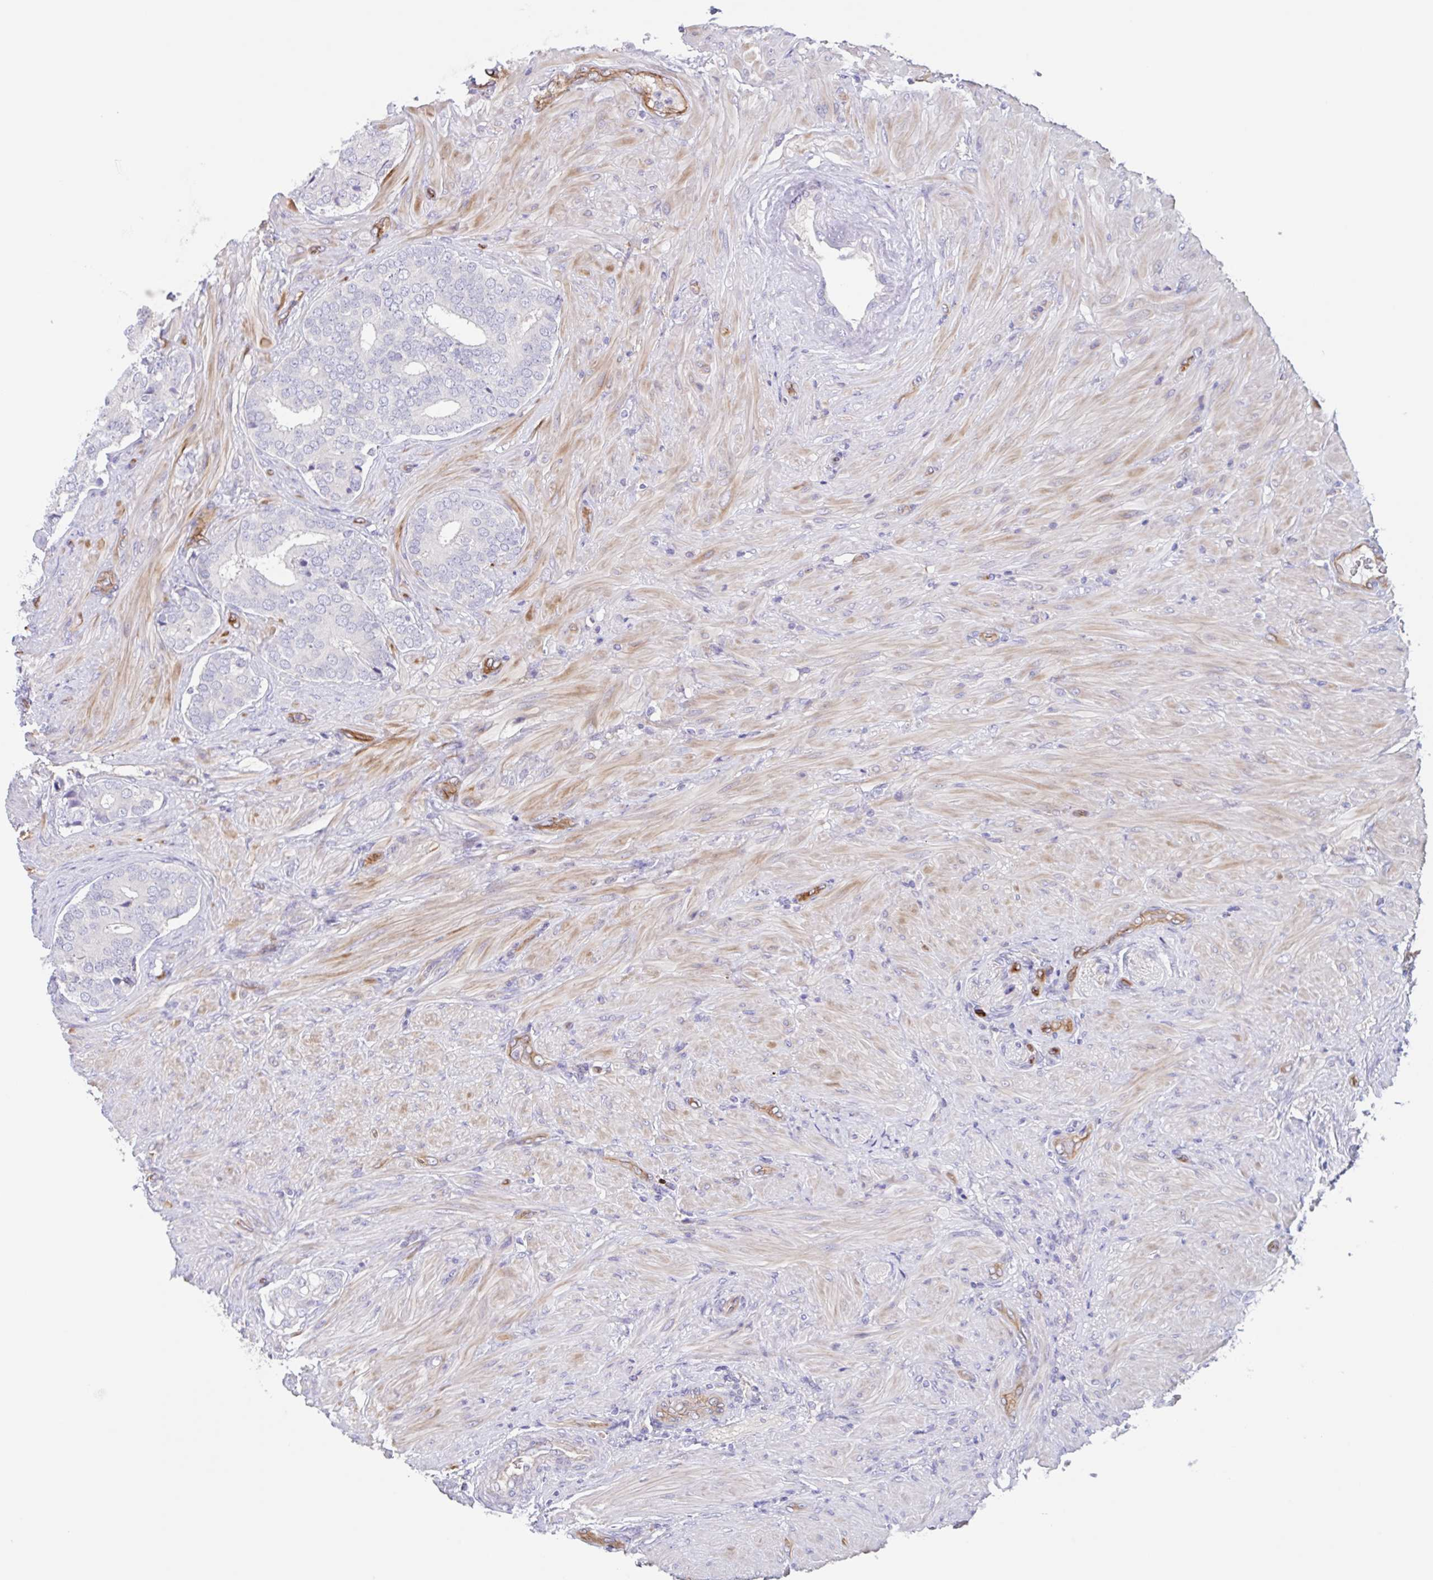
{"staining": {"intensity": "negative", "quantity": "none", "location": "none"}, "tissue": "prostate cancer", "cell_type": "Tumor cells", "image_type": "cancer", "snomed": [{"axis": "morphology", "description": "Adenocarcinoma, High grade"}, {"axis": "topography", "description": "Prostate"}], "caption": "DAB (3,3'-diaminobenzidine) immunohistochemical staining of prostate high-grade adenocarcinoma reveals no significant expression in tumor cells.", "gene": "EHD4", "patient": {"sex": "male", "age": 62}}